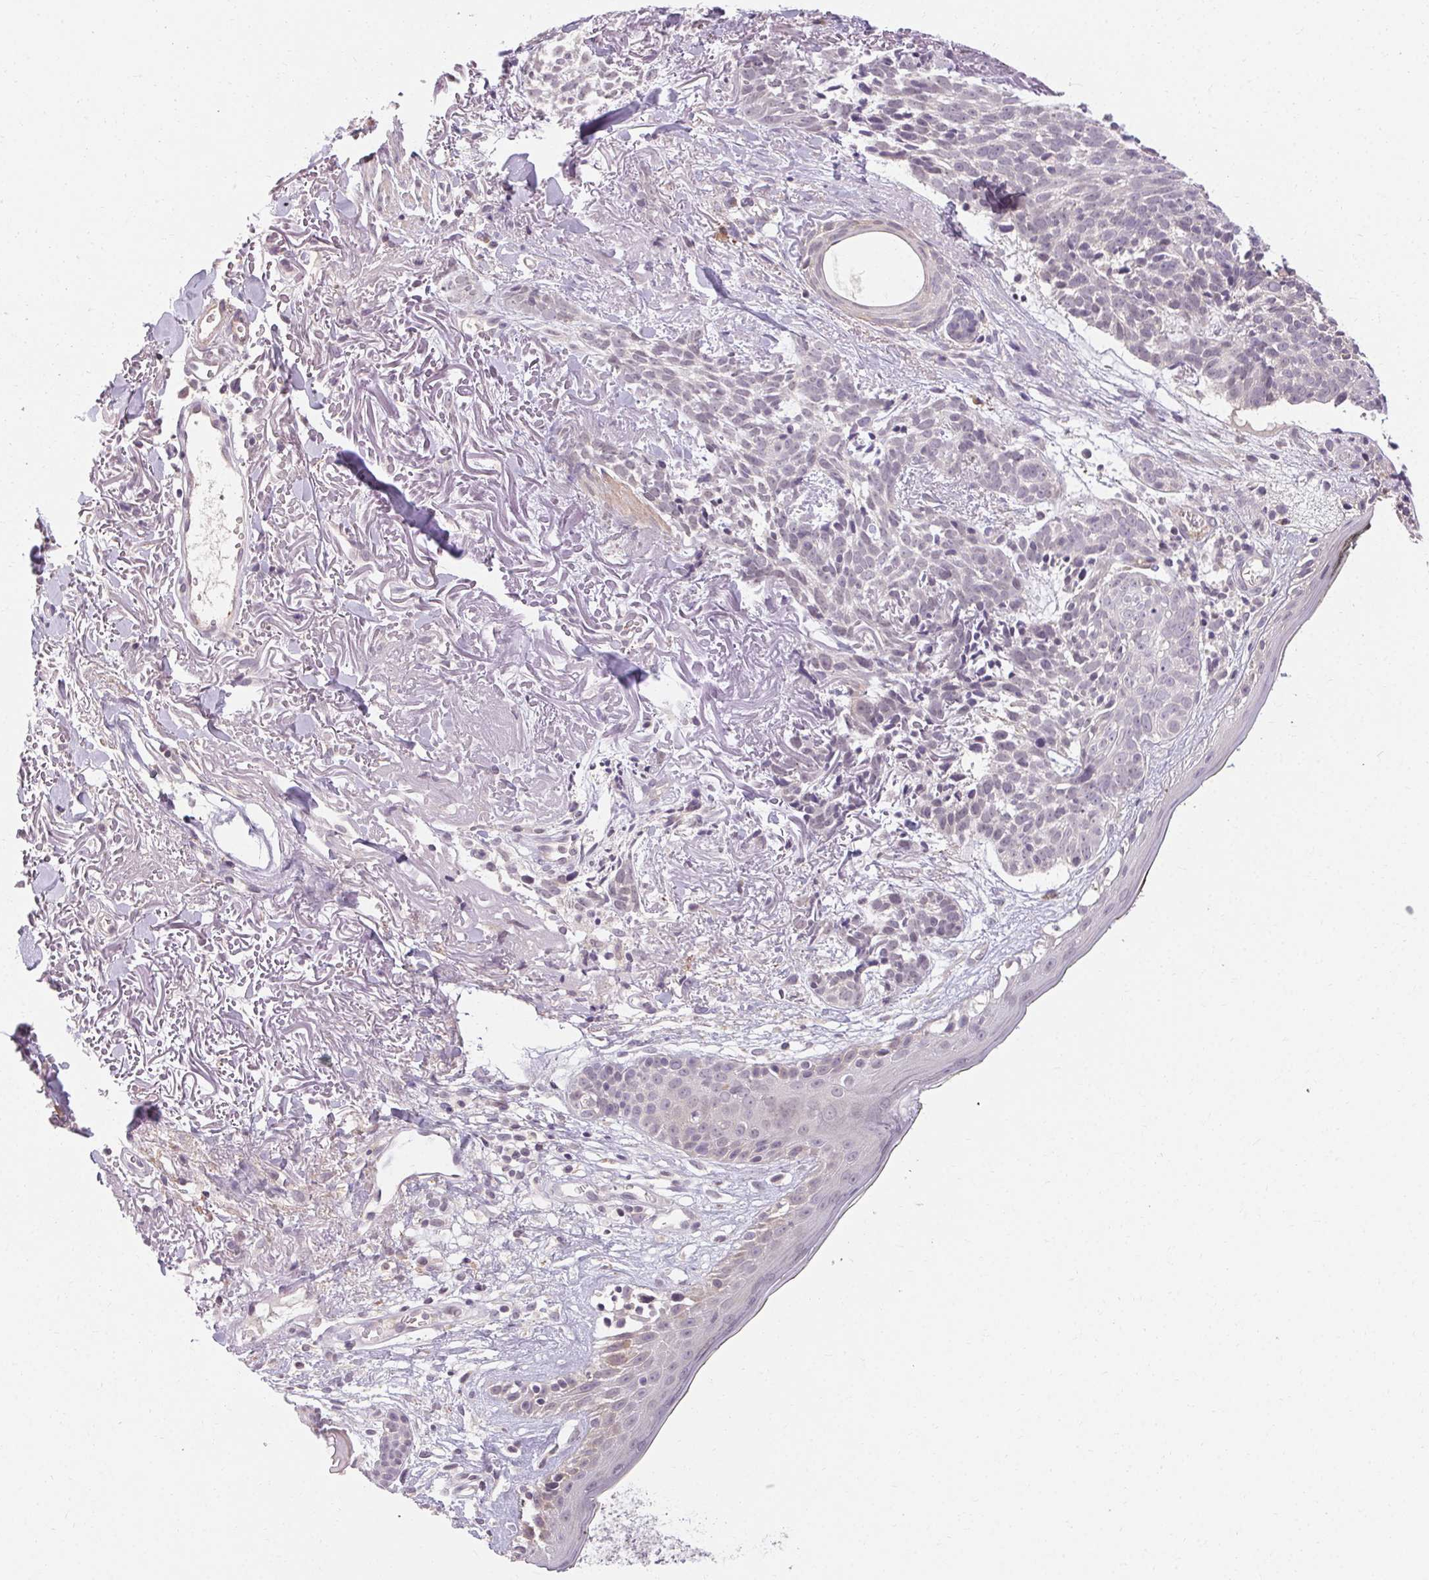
{"staining": {"intensity": "negative", "quantity": "none", "location": "none"}, "tissue": "skin cancer", "cell_type": "Tumor cells", "image_type": "cancer", "snomed": [{"axis": "morphology", "description": "Basal cell carcinoma"}, {"axis": "morphology", "description": "BCC, high aggressive"}, {"axis": "topography", "description": "Skin"}], "caption": "Photomicrograph shows no significant protein positivity in tumor cells of skin basal cell carcinoma.", "gene": "TMEM52B", "patient": {"sex": "female", "age": 86}}